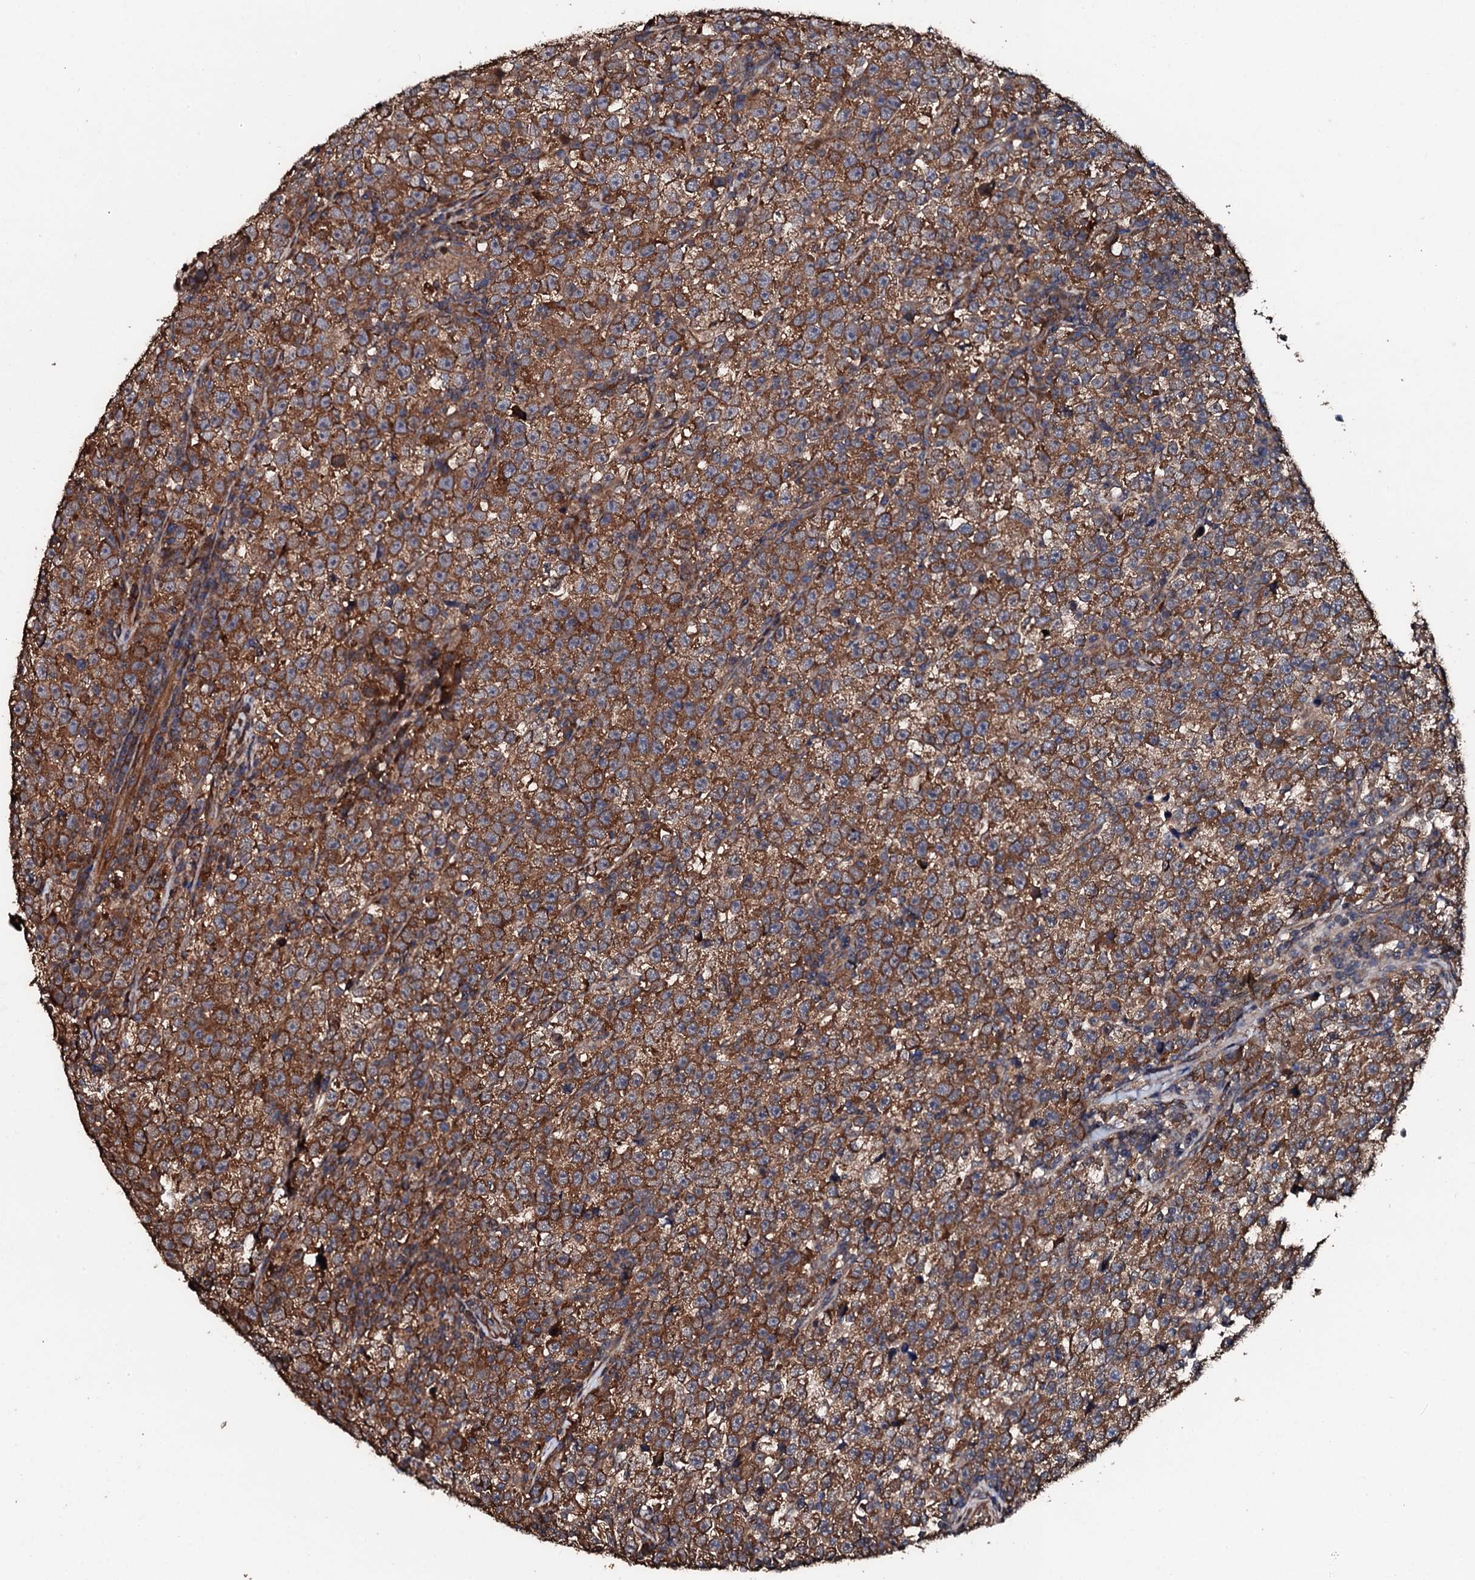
{"staining": {"intensity": "moderate", "quantity": ">75%", "location": "cytoplasmic/membranous"}, "tissue": "testis cancer", "cell_type": "Tumor cells", "image_type": "cancer", "snomed": [{"axis": "morphology", "description": "Normal tissue, NOS"}, {"axis": "morphology", "description": "Seminoma, NOS"}, {"axis": "topography", "description": "Testis"}], "caption": "The histopathology image exhibits a brown stain indicating the presence of a protein in the cytoplasmic/membranous of tumor cells in testis cancer. The protein is stained brown, and the nuclei are stained in blue (DAB (3,3'-diaminobenzidine) IHC with brightfield microscopy, high magnification).", "gene": "CKAP5", "patient": {"sex": "male", "age": 43}}